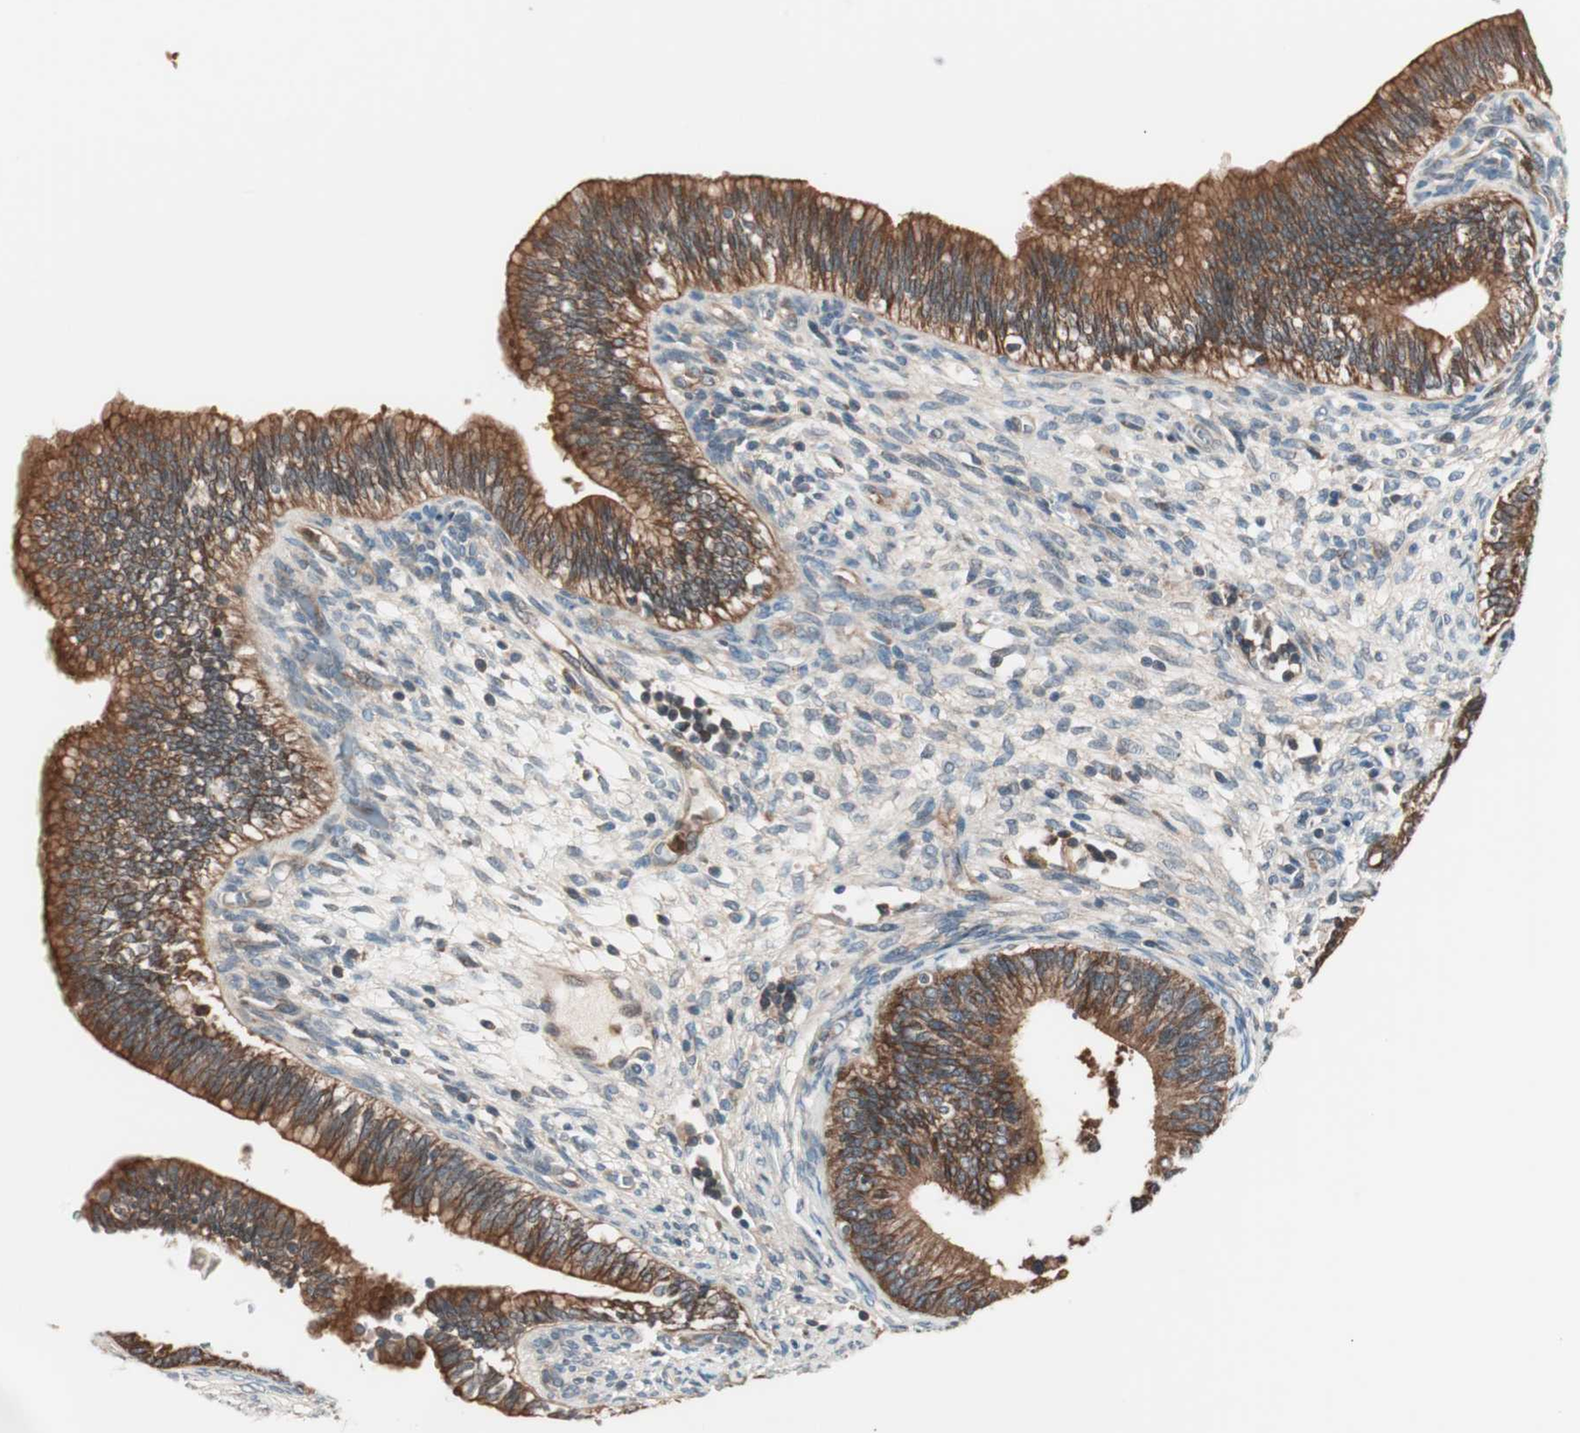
{"staining": {"intensity": "strong", "quantity": ">75%", "location": "cytoplasmic/membranous"}, "tissue": "cervical cancer", "cell_type": "Tumor cells", "image_type": "cancer", "snomed": [{"axis": "morphology", "description": "Adenocarcinoma, NOS"}, {"axis": "topography", "description": "Cervix"}], "caption": "IHC image of neoplastic tissue: human cervical cancer stained using IHC exhibits high levels of strong protein expression localized specifically in the cytoplasmic/membranous of tumor cells, appearing as a cytoplasmic/membranous brown color.", "gene": "TSG101", "patient": {"sex": "female", "age": 44}}